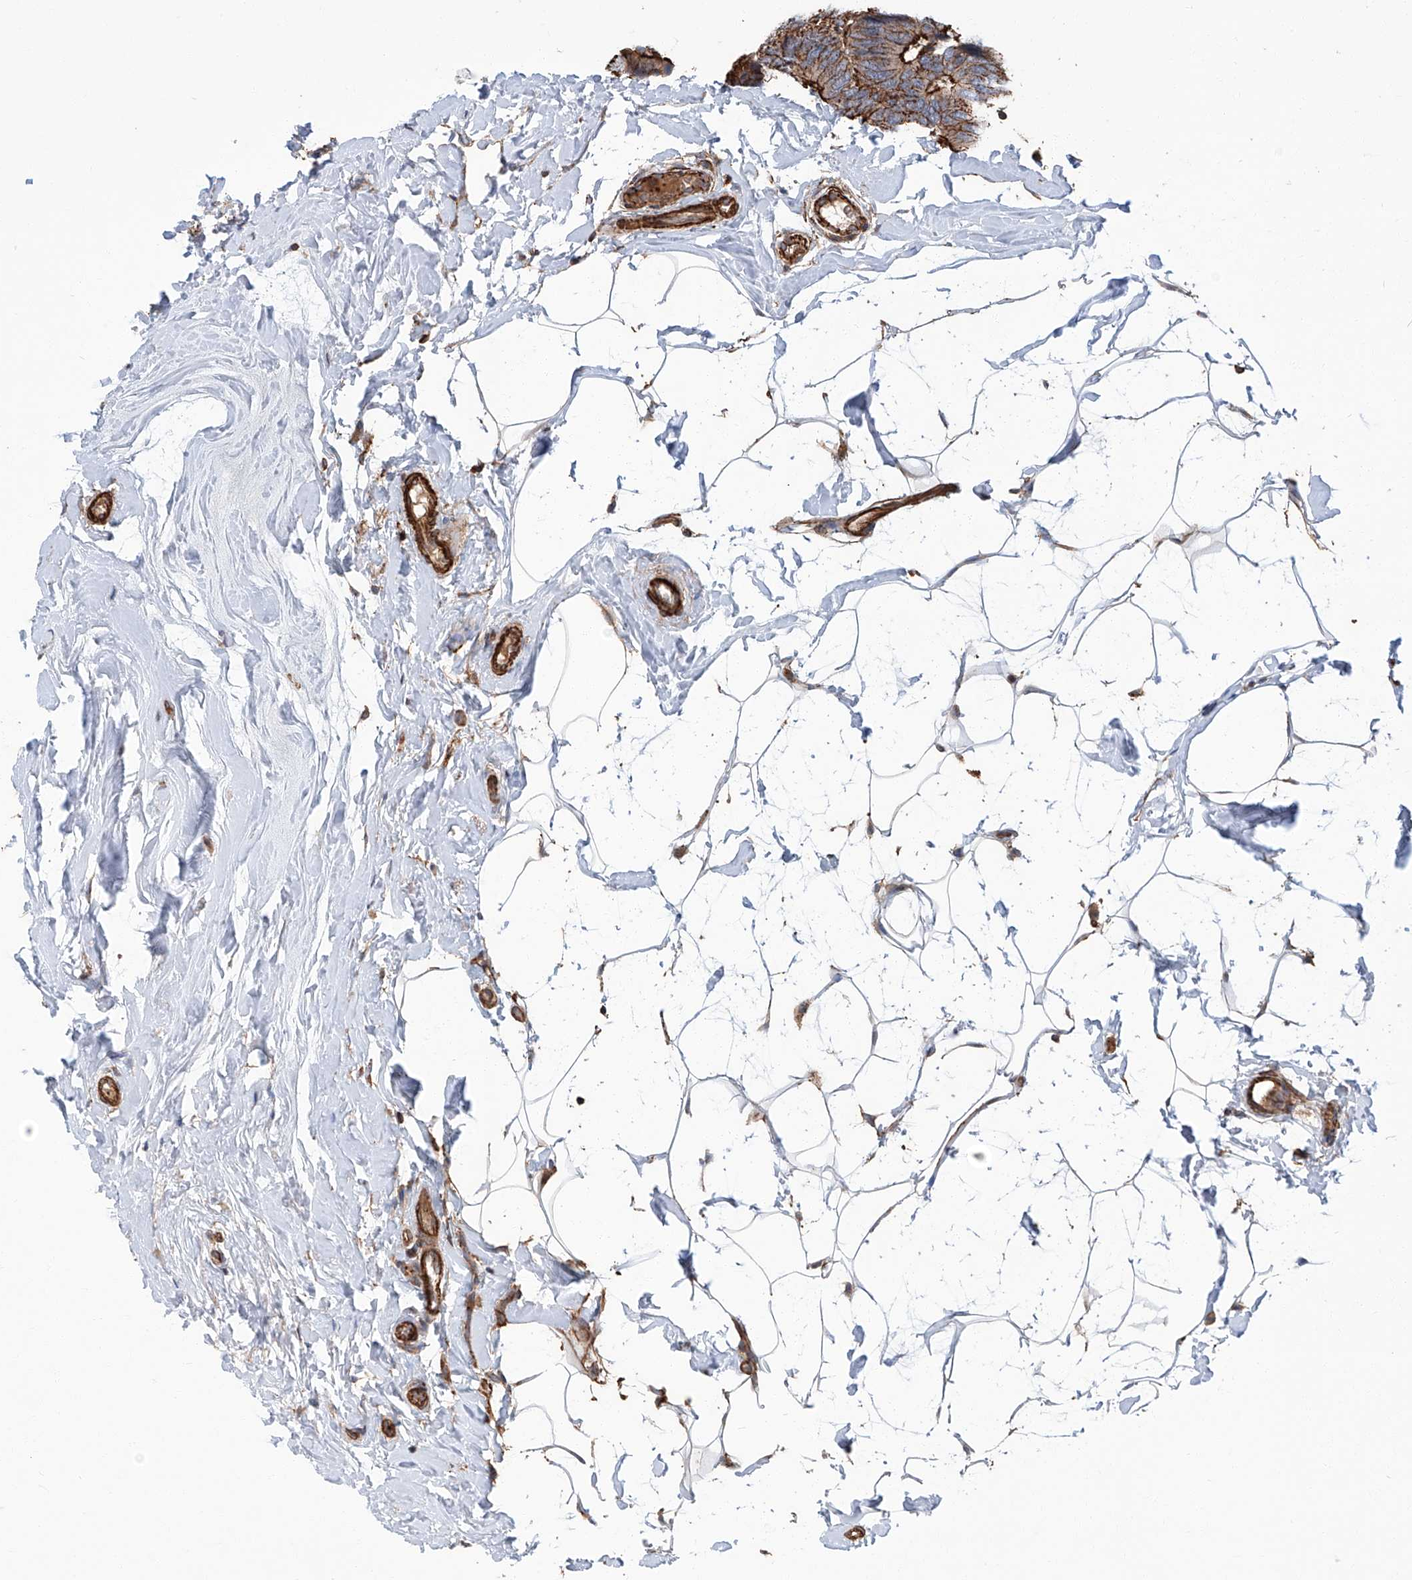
{"staining": {"intensity": "moderate", "quantity": ">75%", "location": "cytoplasmic/membranous"}, "tissue": "breast cancer", "cell_type": "Tumor cells", "image_type": "cancer", "snomed": [{"axis": "morphology", "description": "Lobular carcinoma, in situ"}, {"axis": "morphology", "description": "Lobular carcinoma"}, {"axis": "topography", "description": "Breast"}], "caption": "This is an image of IHC staining of breast cancer, which shows moderate positivity in the cytoplasmic/membranous of tumor cells.", "gene": "PIEZO2", "patient": {"sex": "female", "age": 41}}